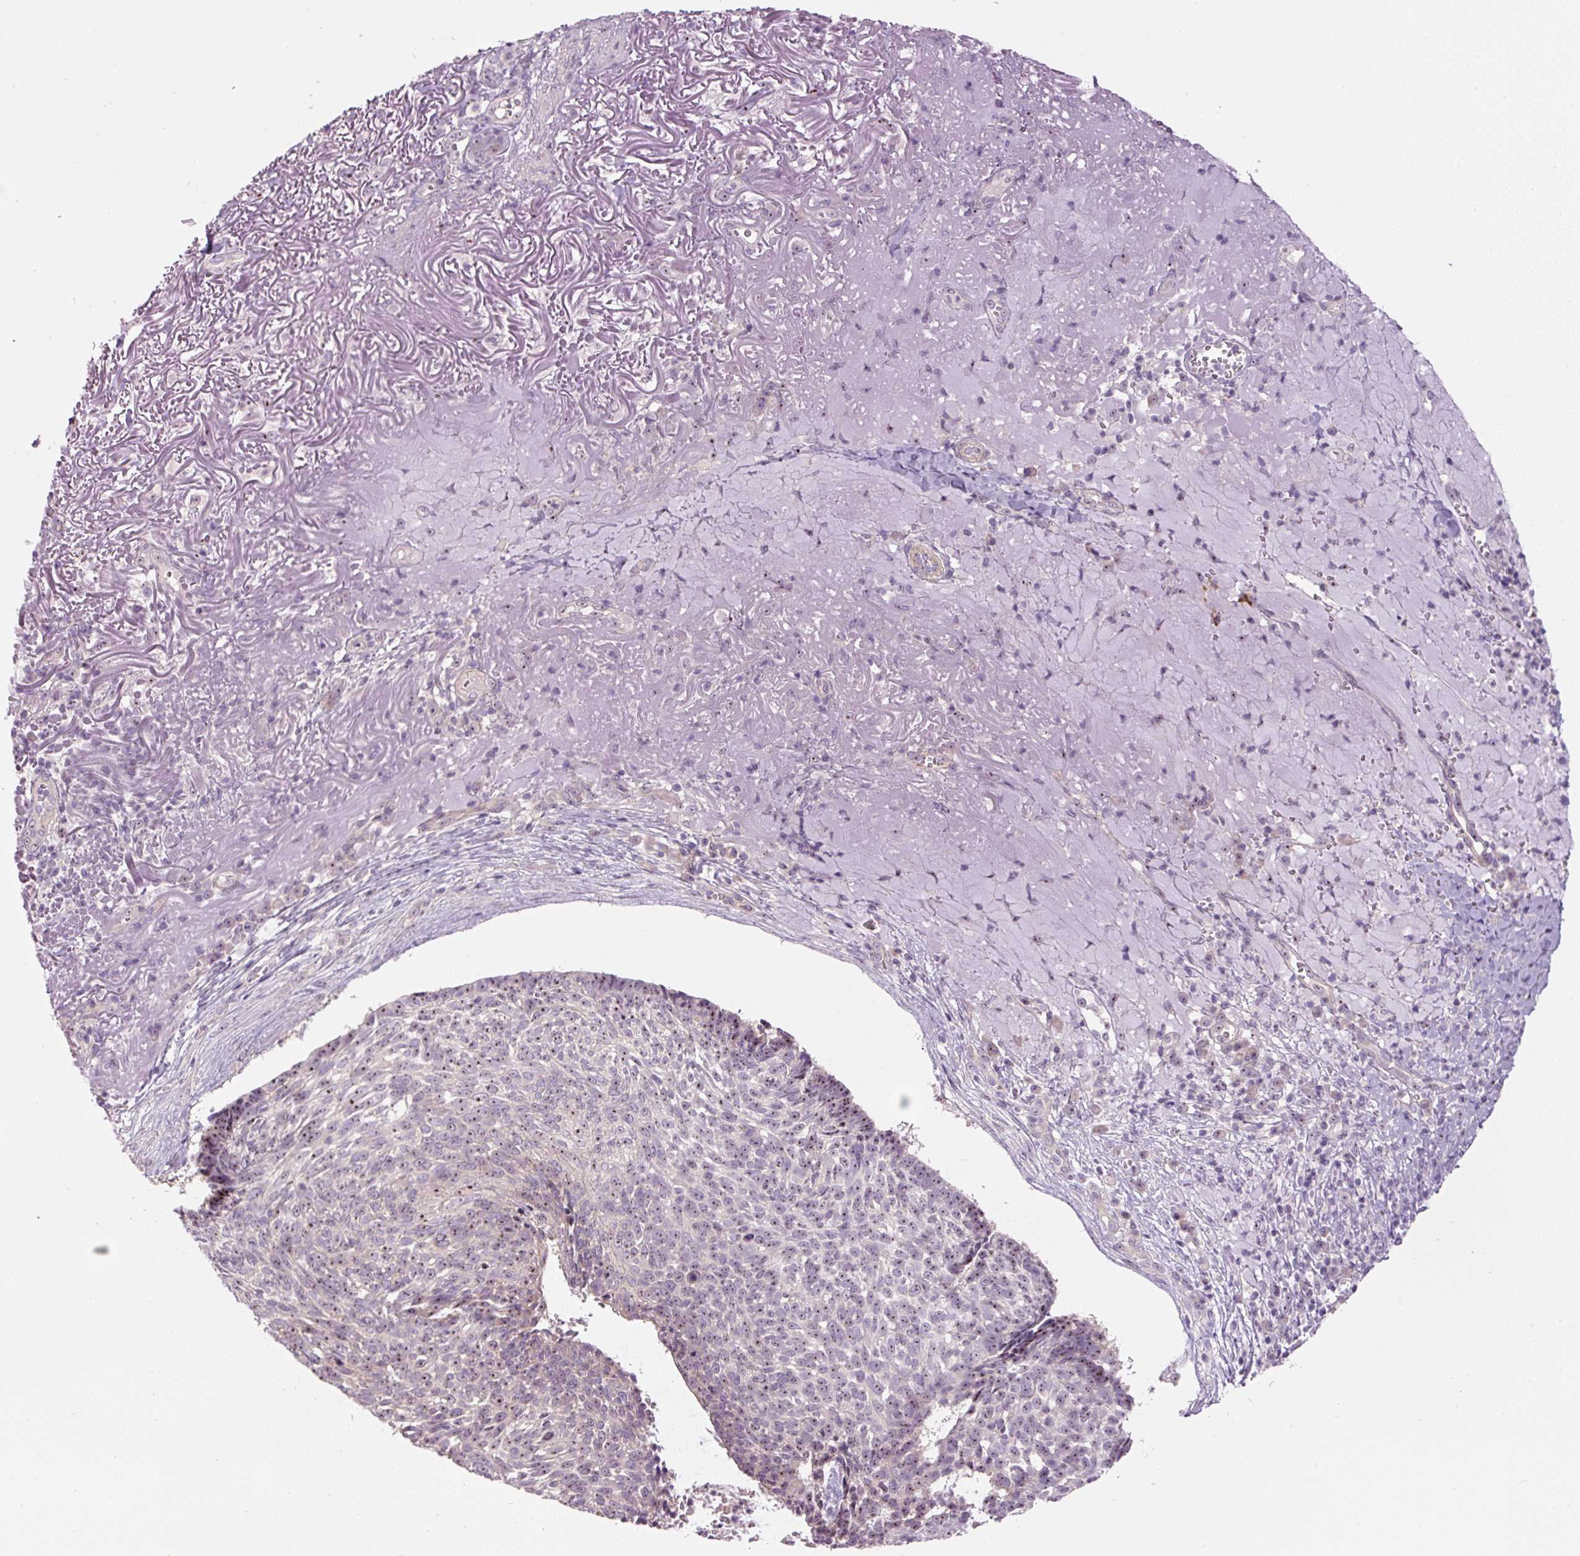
{"staining": {"intensity": "weak", "quantity": "25%-75%", "location": "nuclear"}, "tissue": "skin cancer", "cell_type": "Tumor cells", "image_type": "cancer", "snomed": [{"axis": "morphology", "description": "Basal cell carcinoma"}, {"axis": "topography", "description": "Skin"}, {"axis": "topography", "description": "Skin of face"}], "caption": "High-power microscopy captured an immunohistochemistry micrograph of skin cancer, revealing weak nuclear positivity in approximately 25%-75% of tumor cells.", "gene": "TMEM151B", "patient": {"sex": "female", "age": 95}}